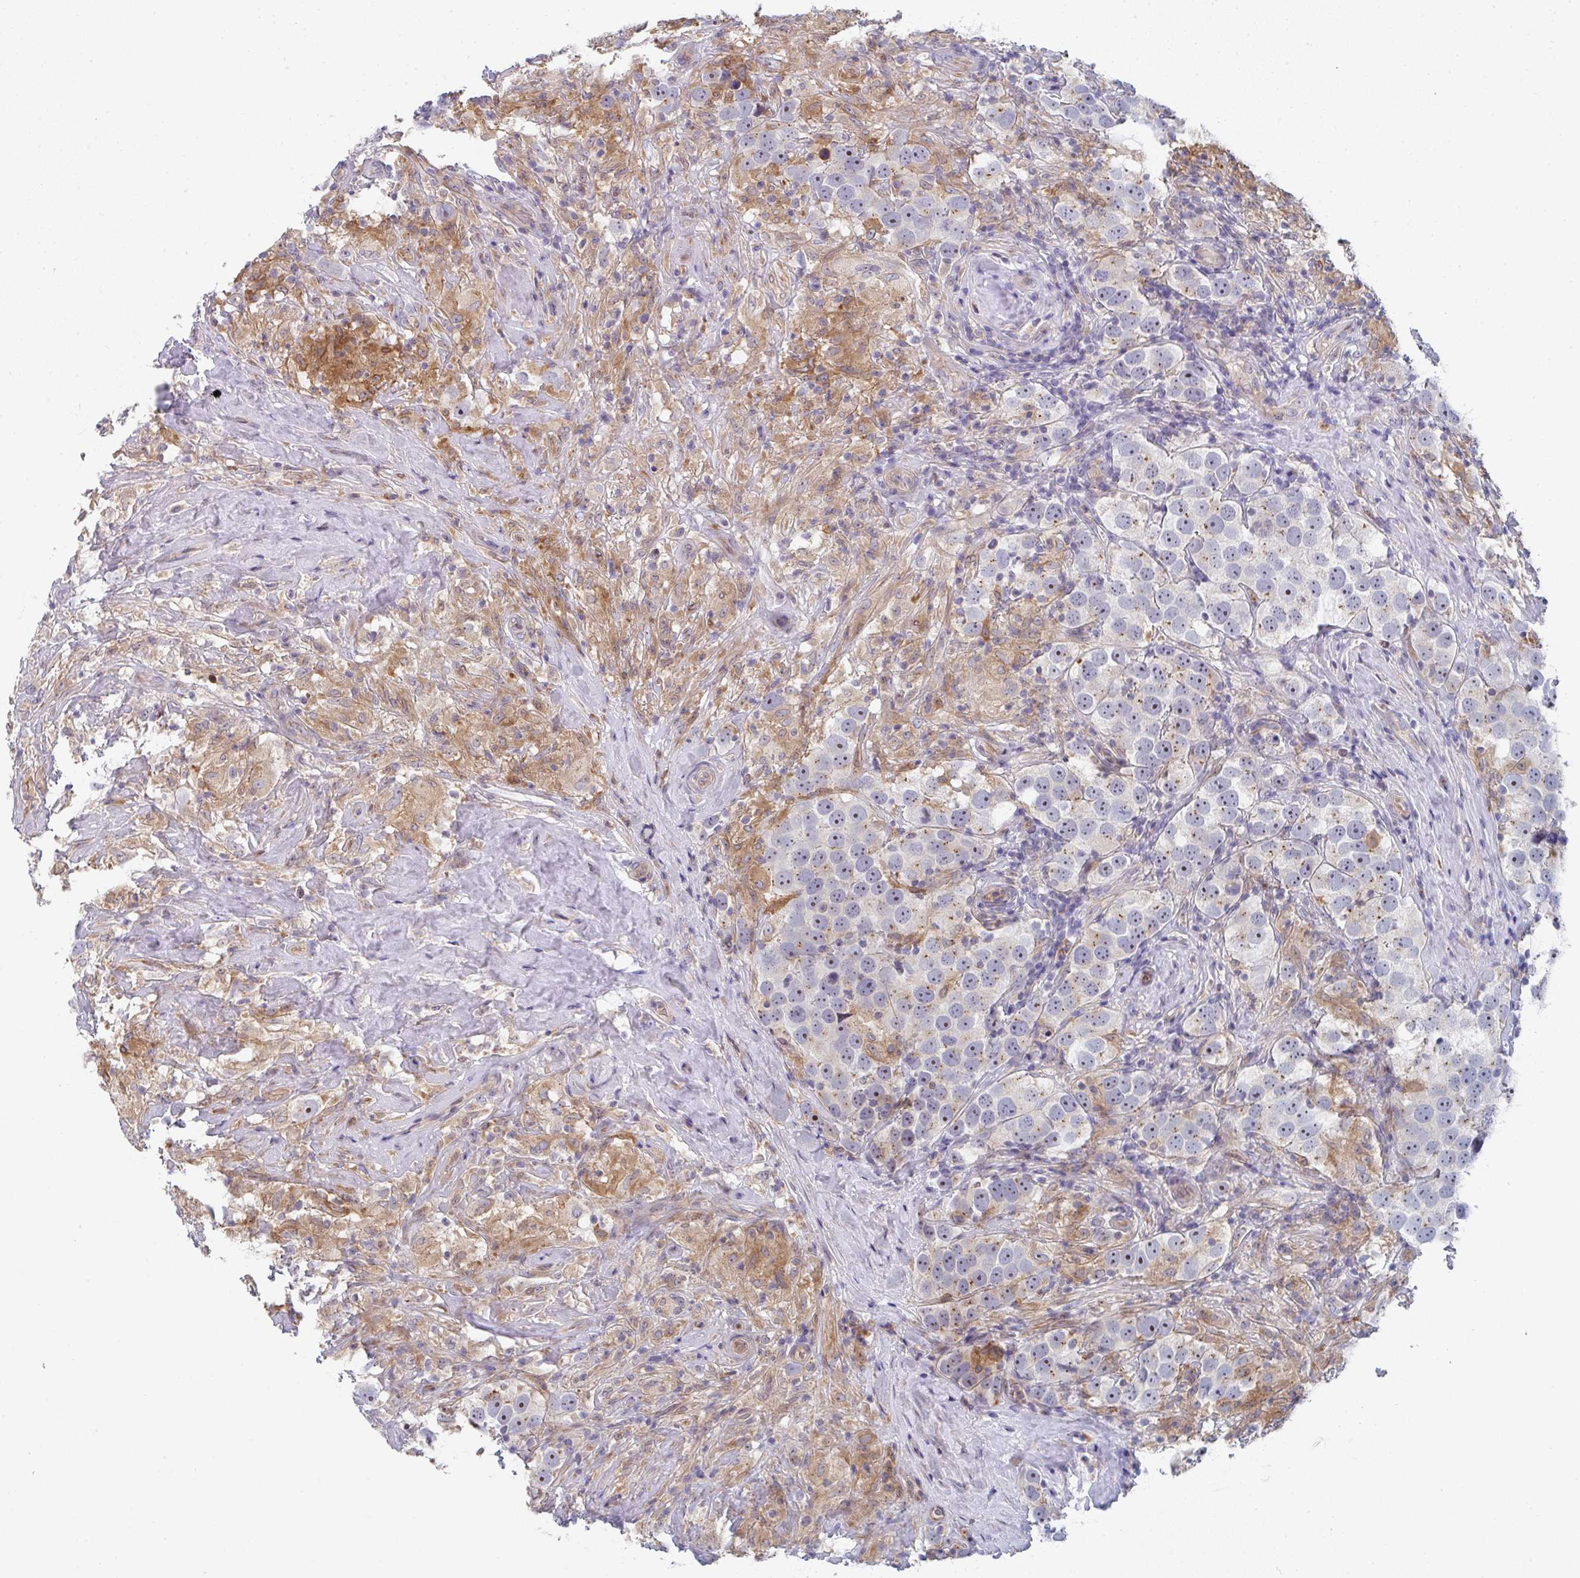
{"staining": {"intensity": "negative", "quantity": "none", "location": "none"}, "tissue": "testis cancer", "cell_type": "Tumor cells", "image_type": "cancer", "snomed": [{"axis": "morphology", "description": "Seminoma, NOS"}, {"axis": "topography", "description": "Testis"}], "caption": "This photomicrograph is of seminoma (testis) stained with immunohistochemistry to label a protein in brown with the nuclei are counter-stained blue. There is no staining in tumor cells.", "gene": "KLHL33", "patient": {"sex": "male", "age": 49}}